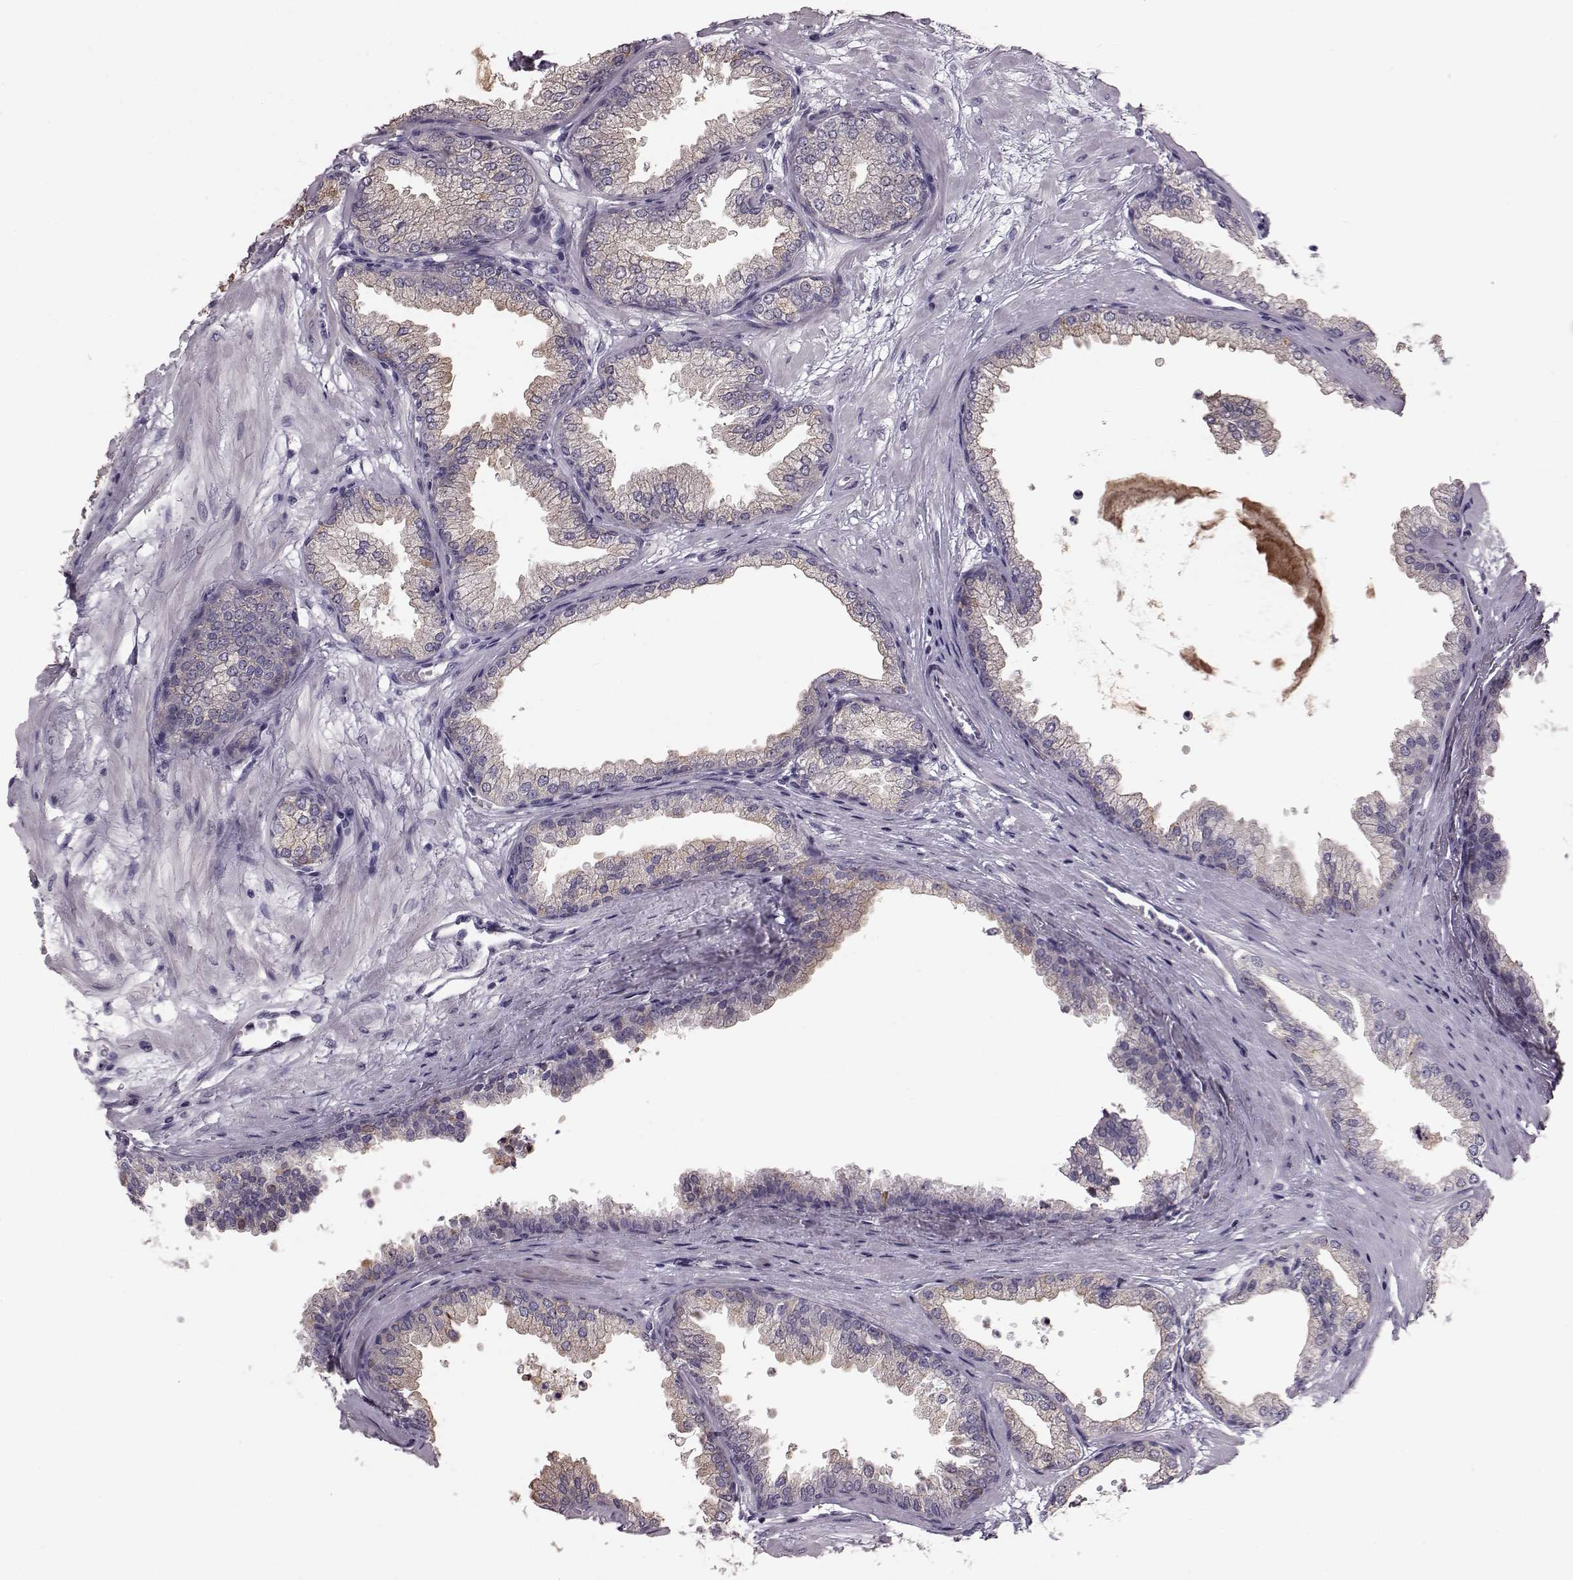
{"staining": {"intensity": "negative", "quantity": "none", "location": "none"}, "tissue": "prostate", "cell_type": "Glandular cells", "image_type": "normal", "snomed": [{"axis": "morphology", "description": "Normal tissue, NOS"}, {"axis": "topography", "description": "Prostate"}], "caption": "DAB immunohistochemical staining of benign prostate reveals no significant staining in glandular cells. Brightfield microscopy of immunohistochemistry (IHC) stained with DAB (brown) and hematoxylin (blue), captured at high magnification.", "gene": "TCHHL1", "patient": {"sex": "male", "age": 37}}